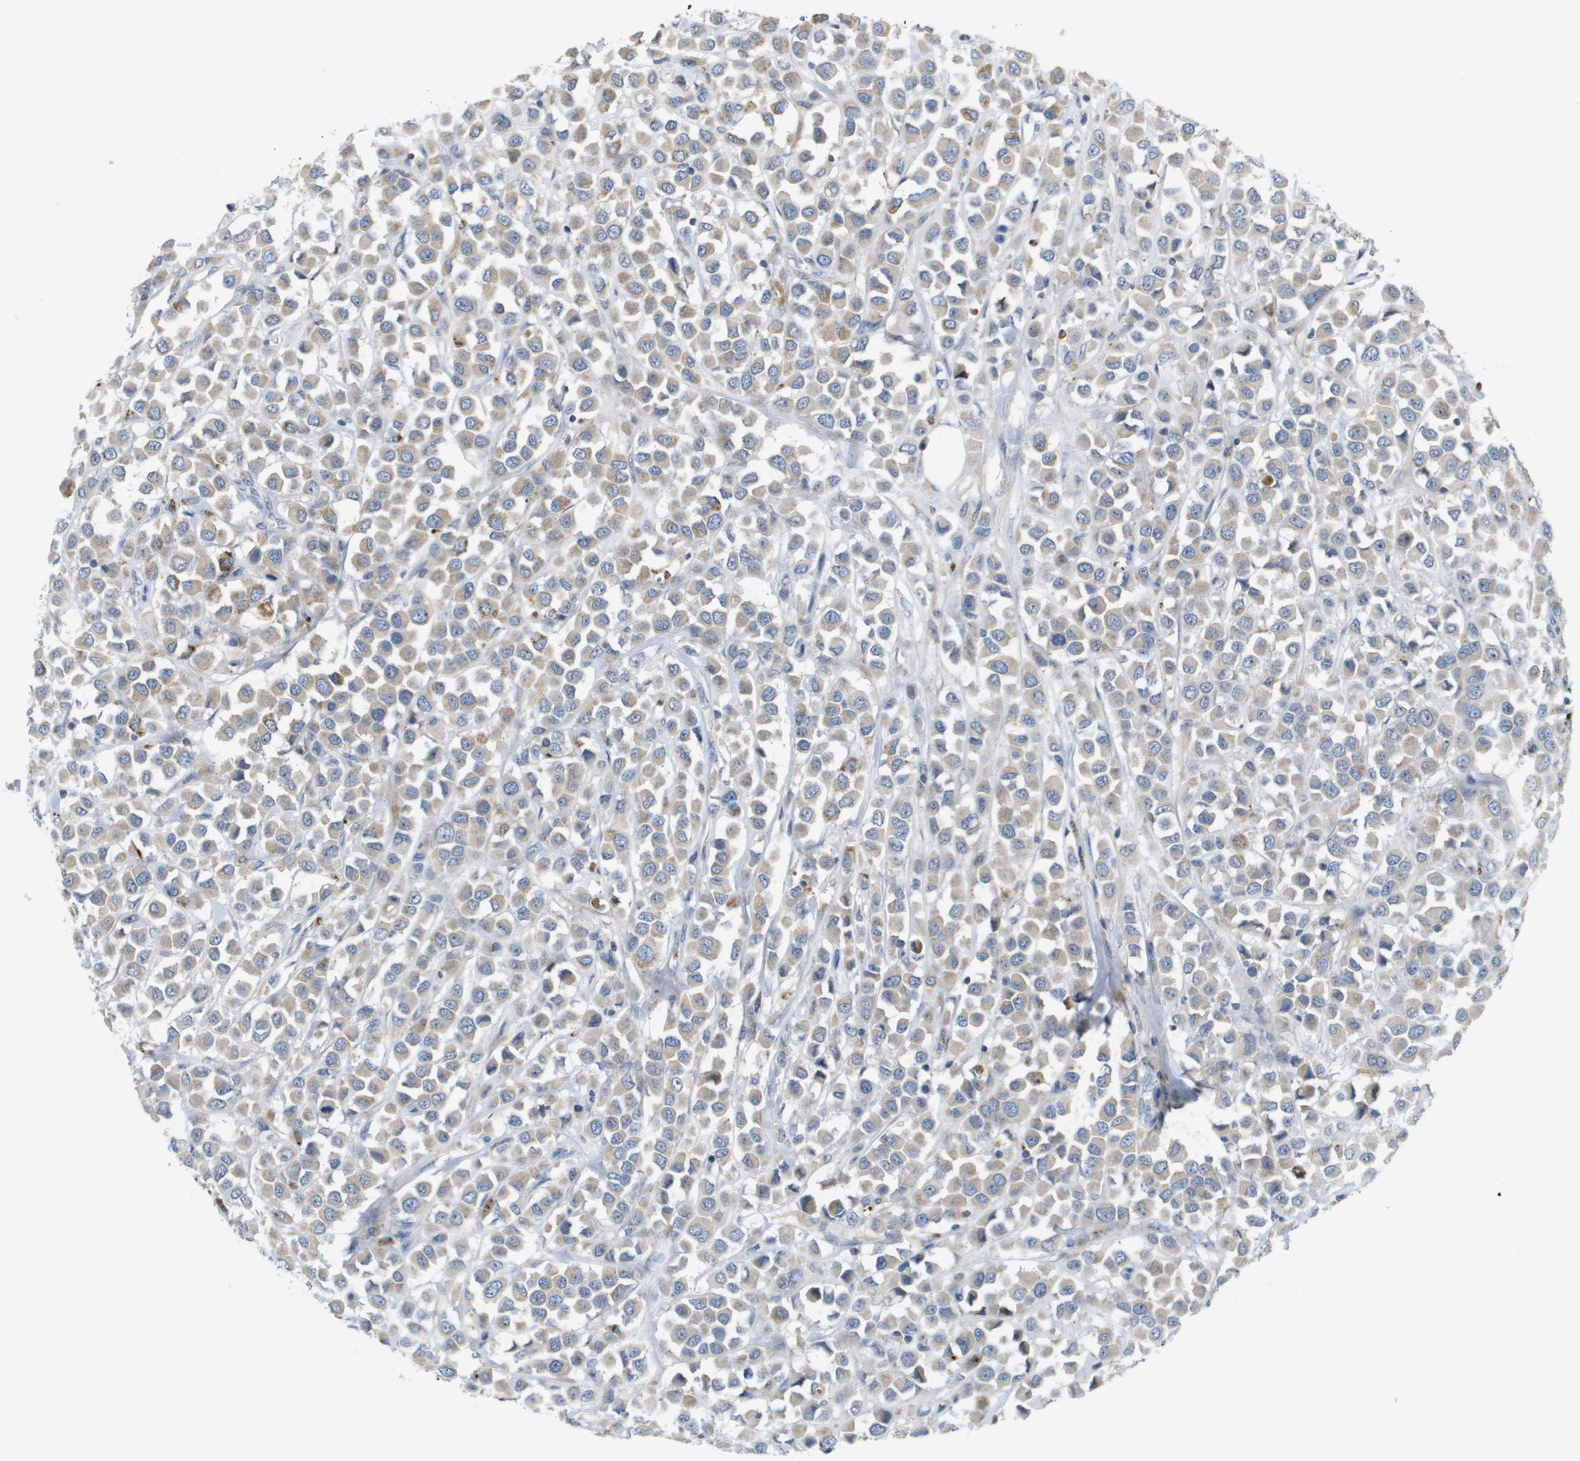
{"staining": {"intensity": "weak", "quantity": ">75%", "location": "cytoplasmic/membranous"}, "tissue": "breast cancer", "cell_type": "Tumor cells", "image_type": "cancer", "snomed": [{"axis": "morphology", "description": "Duct carcinoma"}, {"axis": "topography", "description": "Breast"}], "caption": "Breast cancer stained with immunohistochemistry (IHC) shows weak cytoplasmic/membranous staining in about >75% of tumor cells.", "gene": "B3GNT5", "patient": {"sex": "female", "age": 61}}